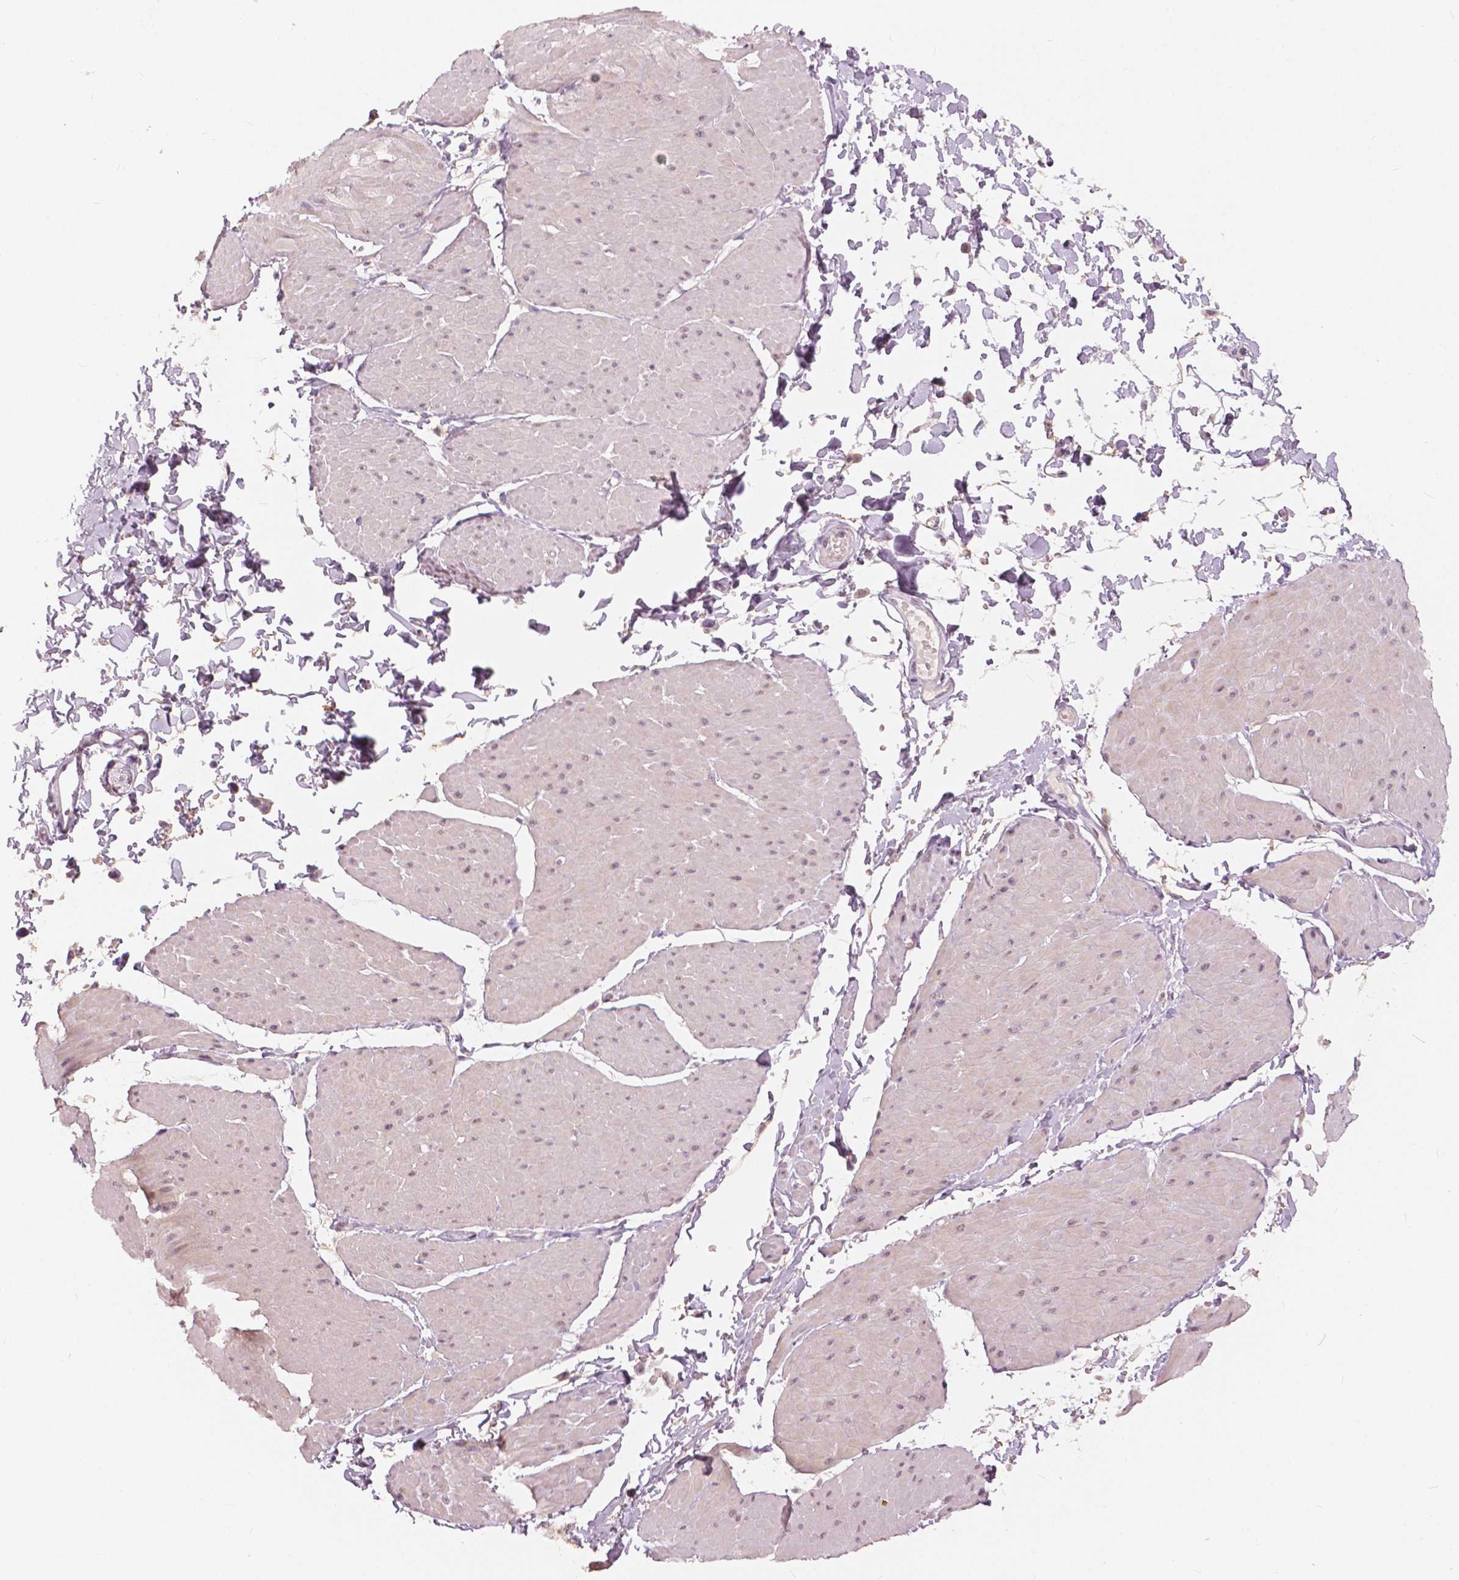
{"staining": {"intensity": "negative", "quantity": "none", "location": "none"}, "tissue": "adipose tissue", "cell_type": "Adipocytes", "image_type": "normal", "snomed": [{"axis": "morphology", "description": "Normal tissue, NOS"}, {"axis": "topography", "description": "Smooth muscle"}, {"axis": "topography", "description": "Peripheral nerve tissue"}], "caption": "Immunohistochemistry (IHC) of benign human adipose tissue exhibits no staining in adipocytes. (Immunohistochemistry (IHC), brightfield microscopy, high magnification).", "gene": "NANOG", "patient": {"sex": "male", "age": 58}}